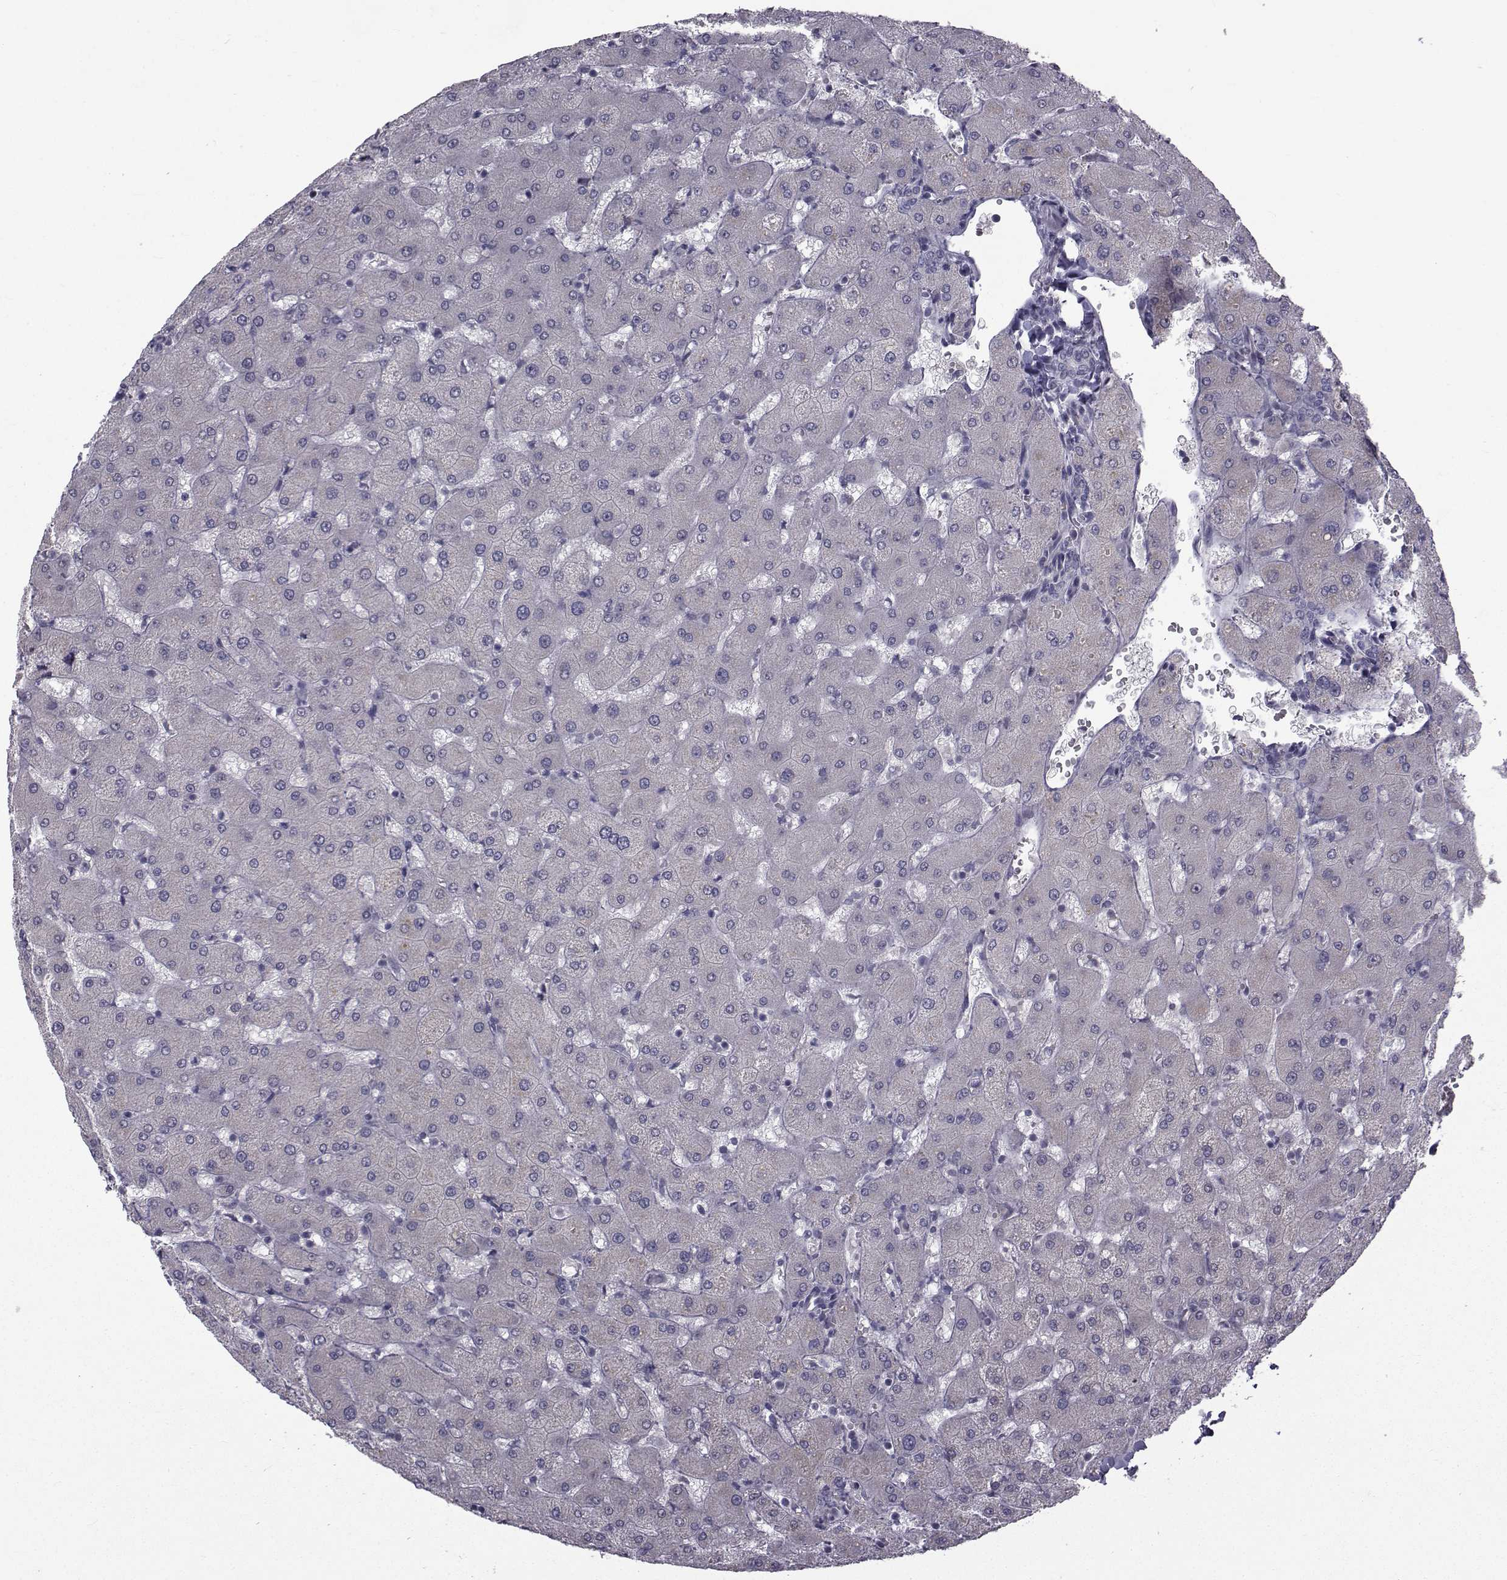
{"staining": {"intensity": "negative", "quantity": "none", "location": "none"}, "tissue": "liver", "cell_type": "Cholangiocytes", "image_type": "normal", "snomed": [{"axis": "morphology", "description": "Normal tissue, NOS"}, {"axis": "topography", "description": "Liver"}], "caption": "This histopathology image is of unremarkable liver stained with IHC to label a protein in brown with the nuclei are counter-stained blue. There is no staining in cholangiocytes. (DAB (3,3'-diaminobenzidine) immunohistochemistry visualized using brightfield microscopy, high magnification).", "gene": "FDXR", "patient": {"sex": "female", "age": 63}}